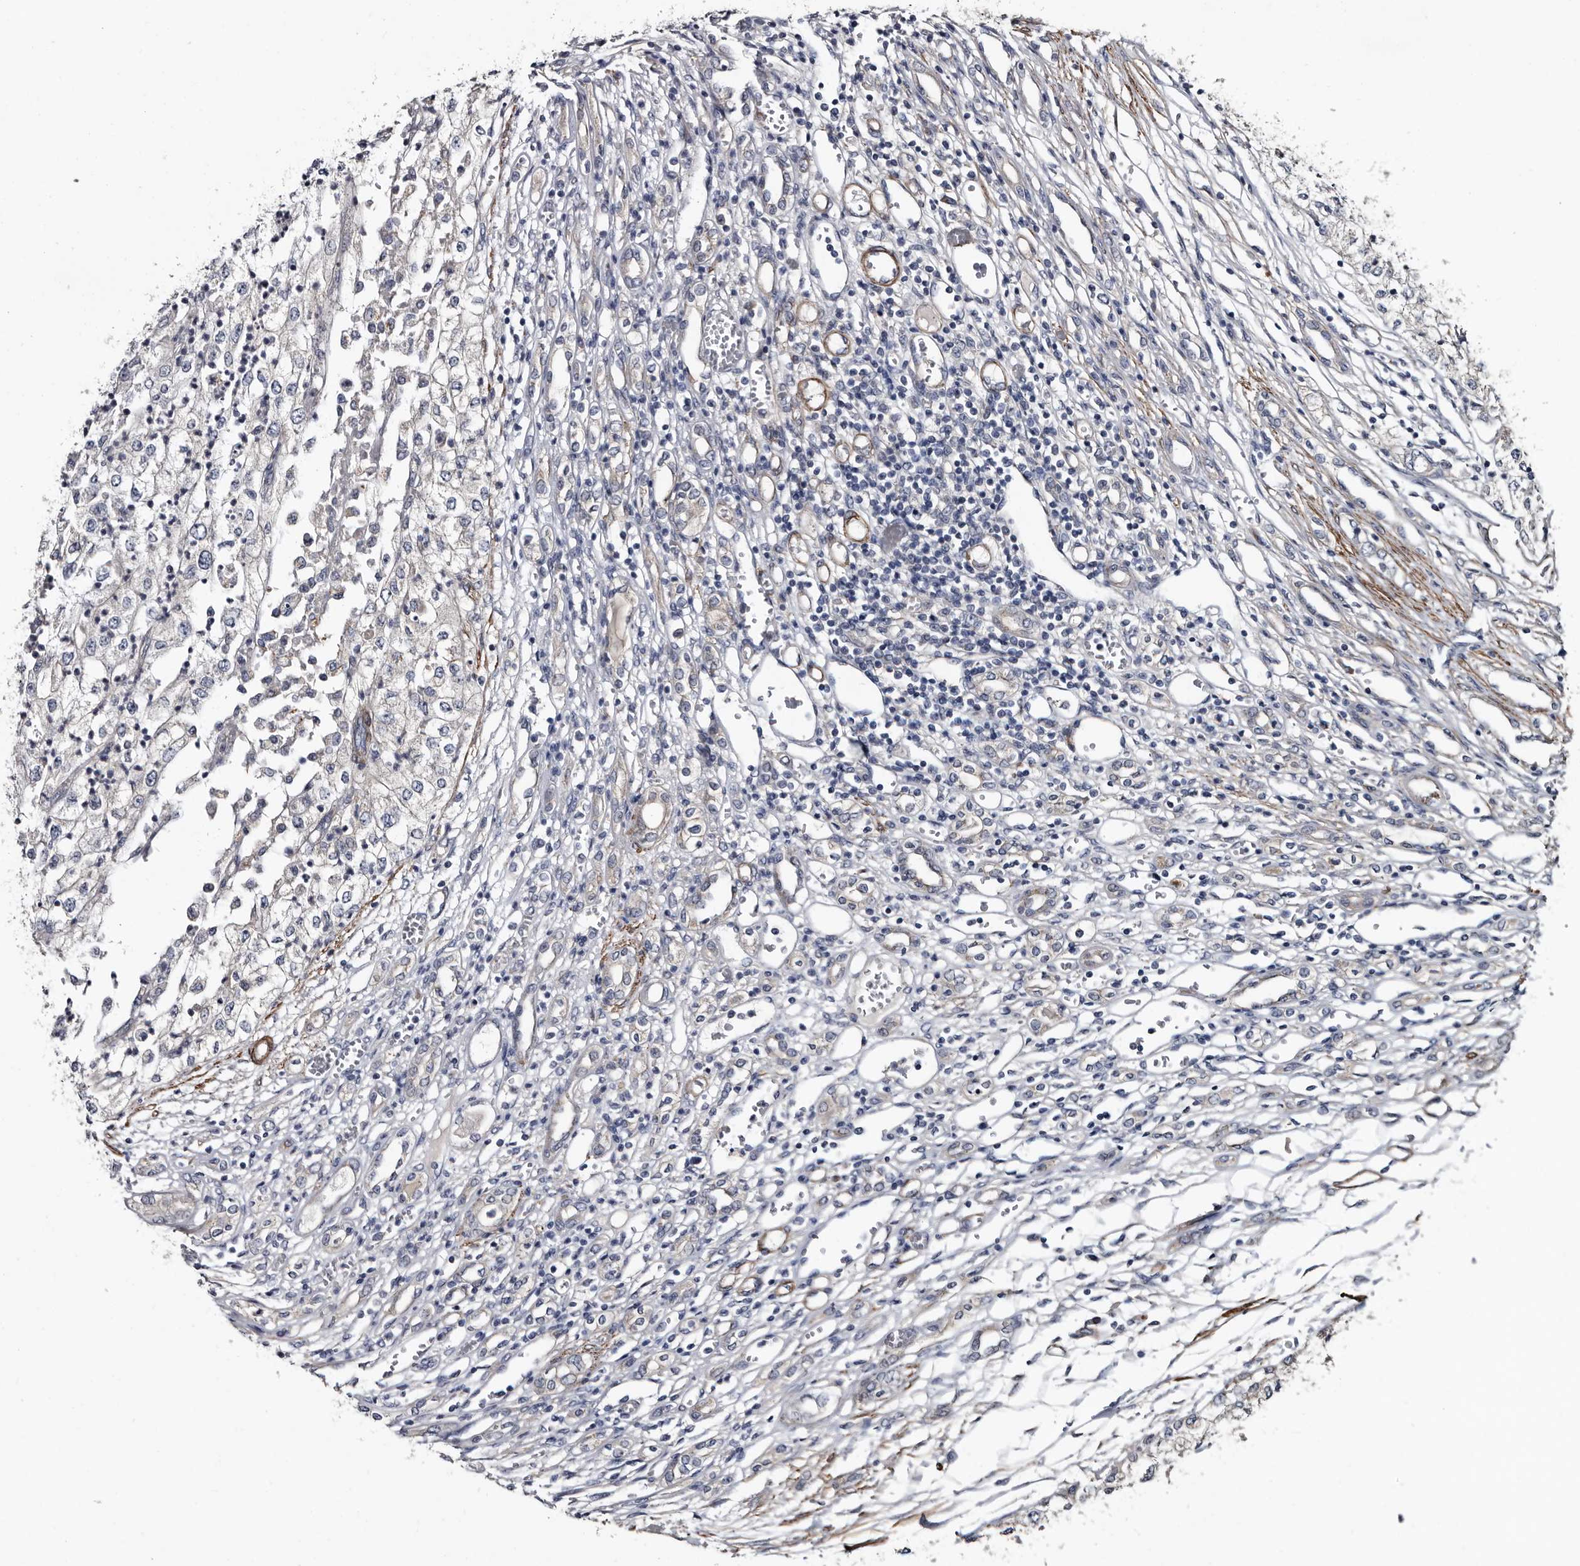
{"staining": {"intensity": "negative", "quantity": "none", "location": "none"}, "tissue": "renal cancer", "cell_type": "Tumor cells", "image_type": "cancer", "snomed": [{"axis": "morphology", "description": "Adenocarcinoma, NOS"}, {"axis": "topography", "description": "Kidney"}], "caption": "A micrograph of human renal cancer is negative for staining in tumor cells.", "gene": "IARS1", "patient": {"sex": "female", "age": 54}}